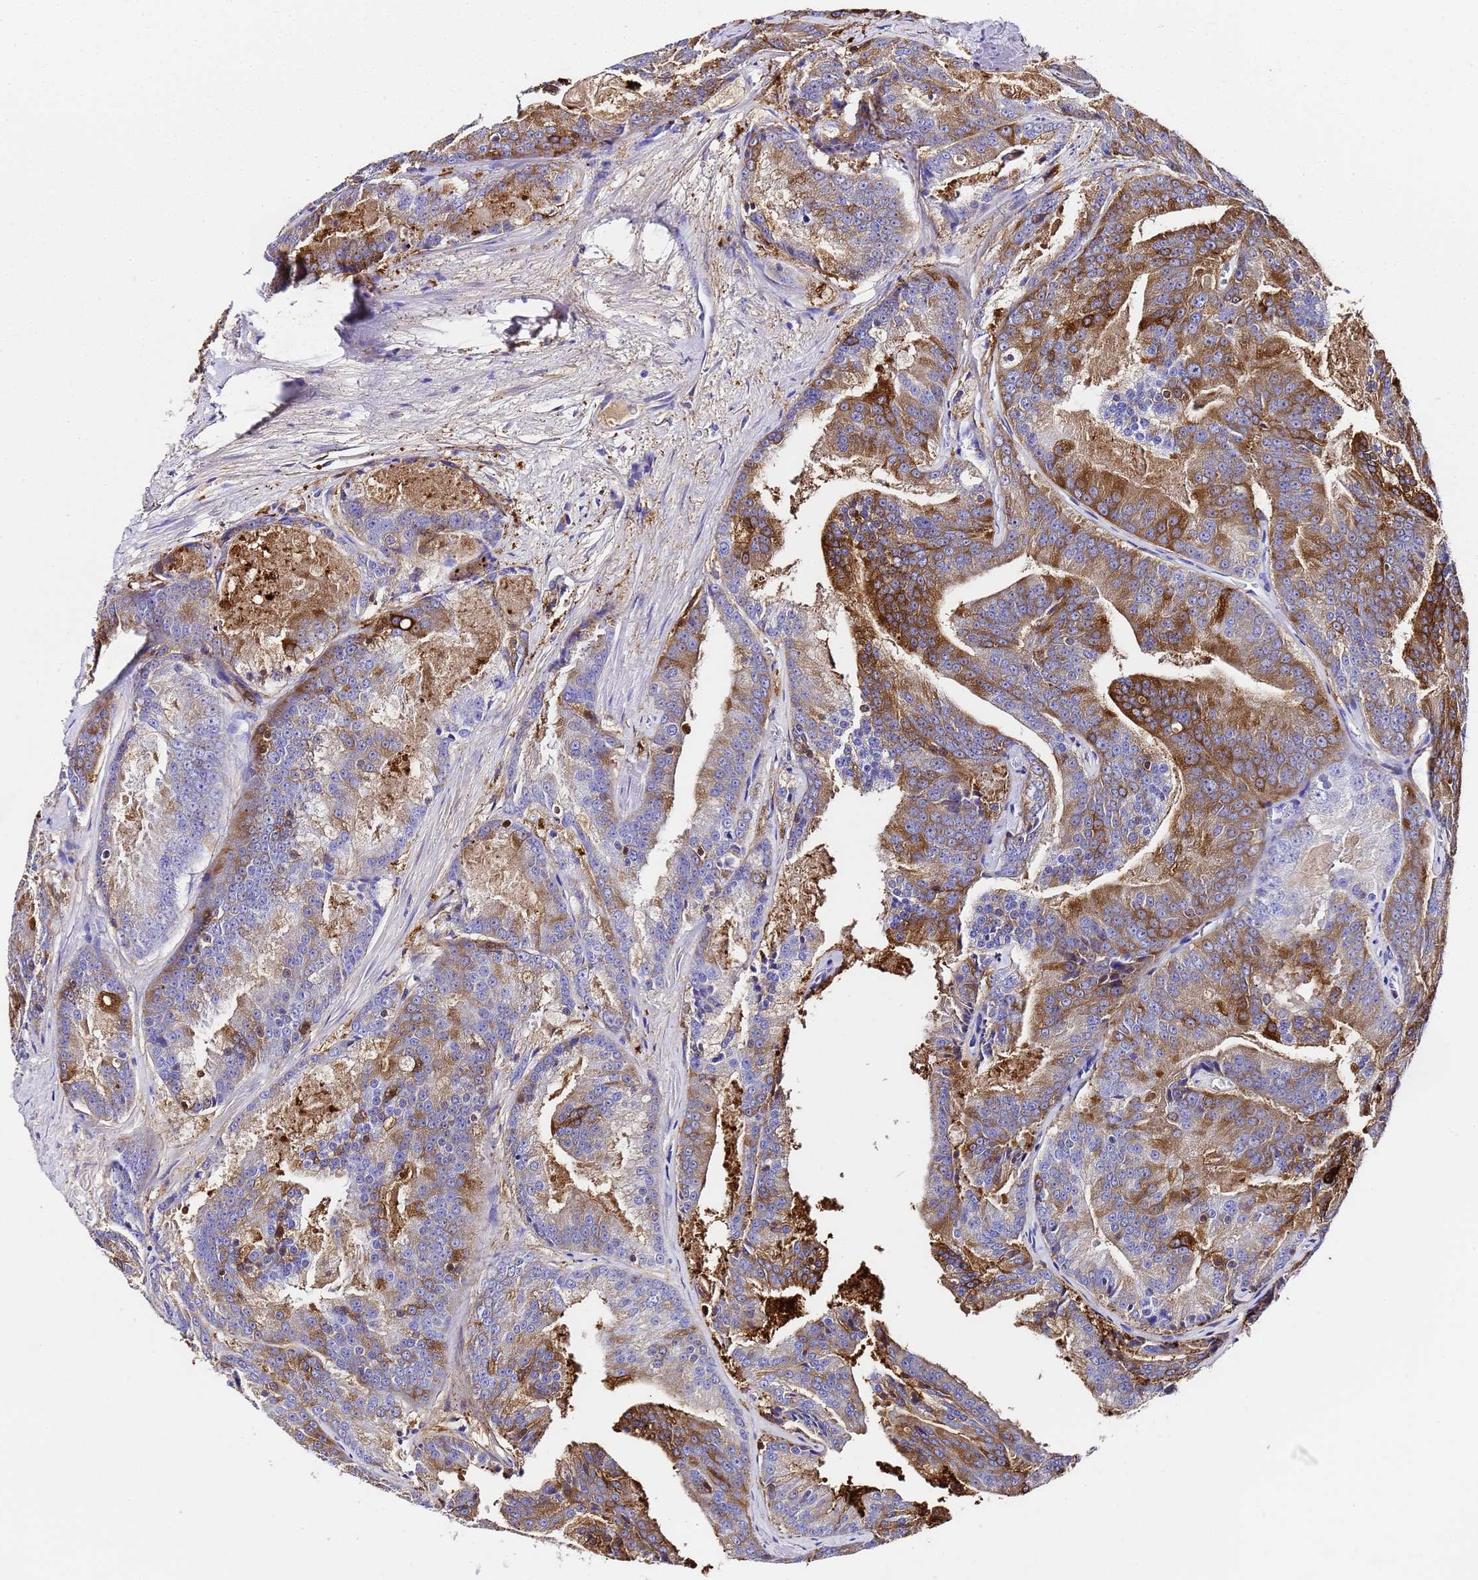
{"staining": {"intensity": "moderate", "quantity": "25%-75%", "location": "cytoplasmic/membranous"}, "tissue": "prostate cancer", "cell_type": "Tumor cells", "image_type": "cancer", "snomed": [{"axis": "morphology", "description": "Adenocarcinoma, High grade"}, {"axis": "topography", "description": "Prostate"}], "caption": "Human prostate cancer stained with a protein marker displays moderate staining in tumor cells.", "gene": "FTL", "patient": {"sex": "male", "age": 61}}